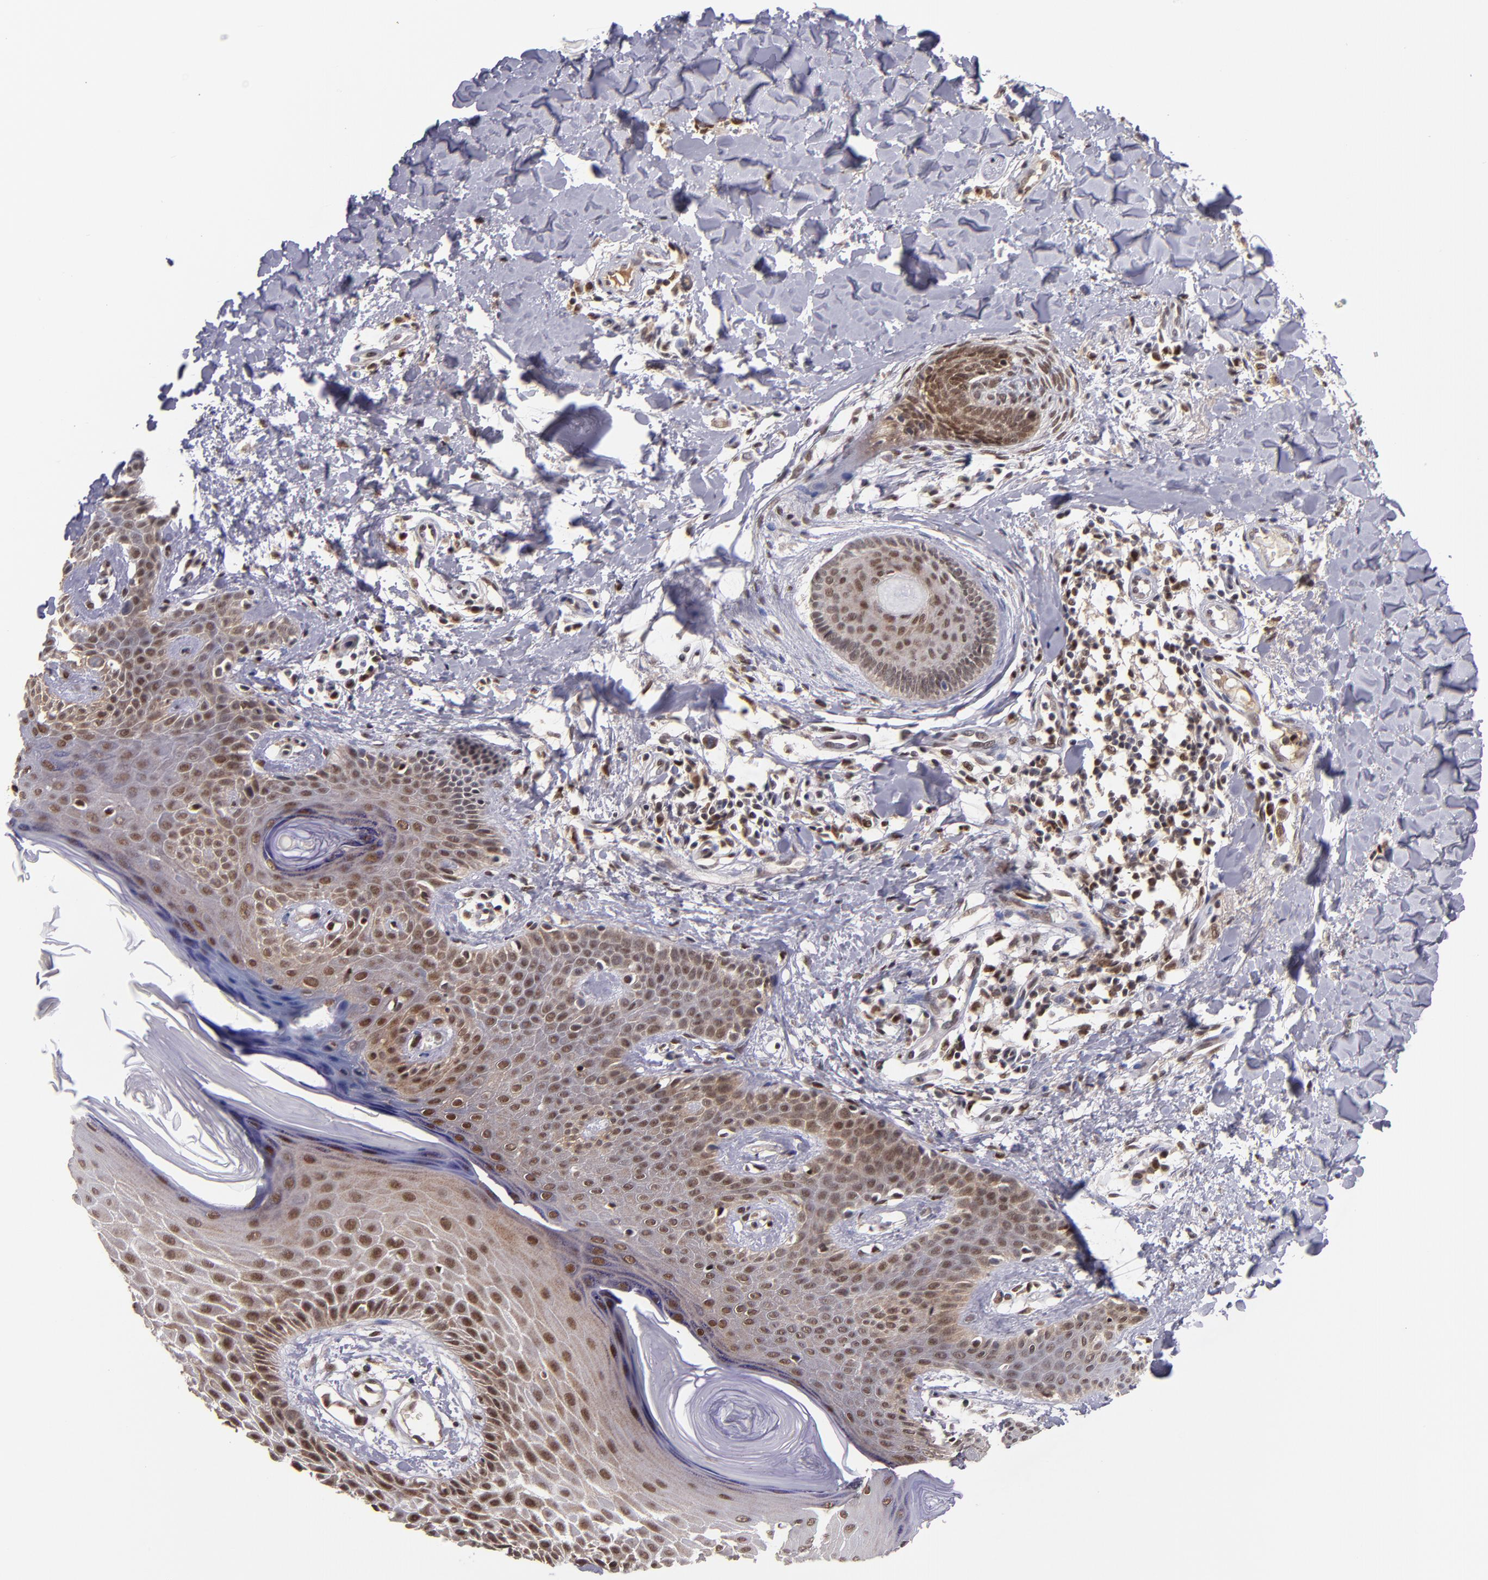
{"staining": {"intensity": "moderate", "quantity": ">75%", "location": "cytoplasmic/membranous,nuclear"}, "tissue": "skin cancer", "cell_type": "Tumor cells", "image_type": "cancer", "snomed": [{"axis": "morphology", "description": "Basal cell carcinoma"}, {"axis": "topography", "description": "Skin"}], "caption": "Protein staining of skin cancer (basal cell carcinoma) tissue reveals moderate cytoplasmic/membranous and nuclear staining in approximately >75% of tumor cells.", "gene": "EP300", "patient": {"sex": "male", "age": 67}}